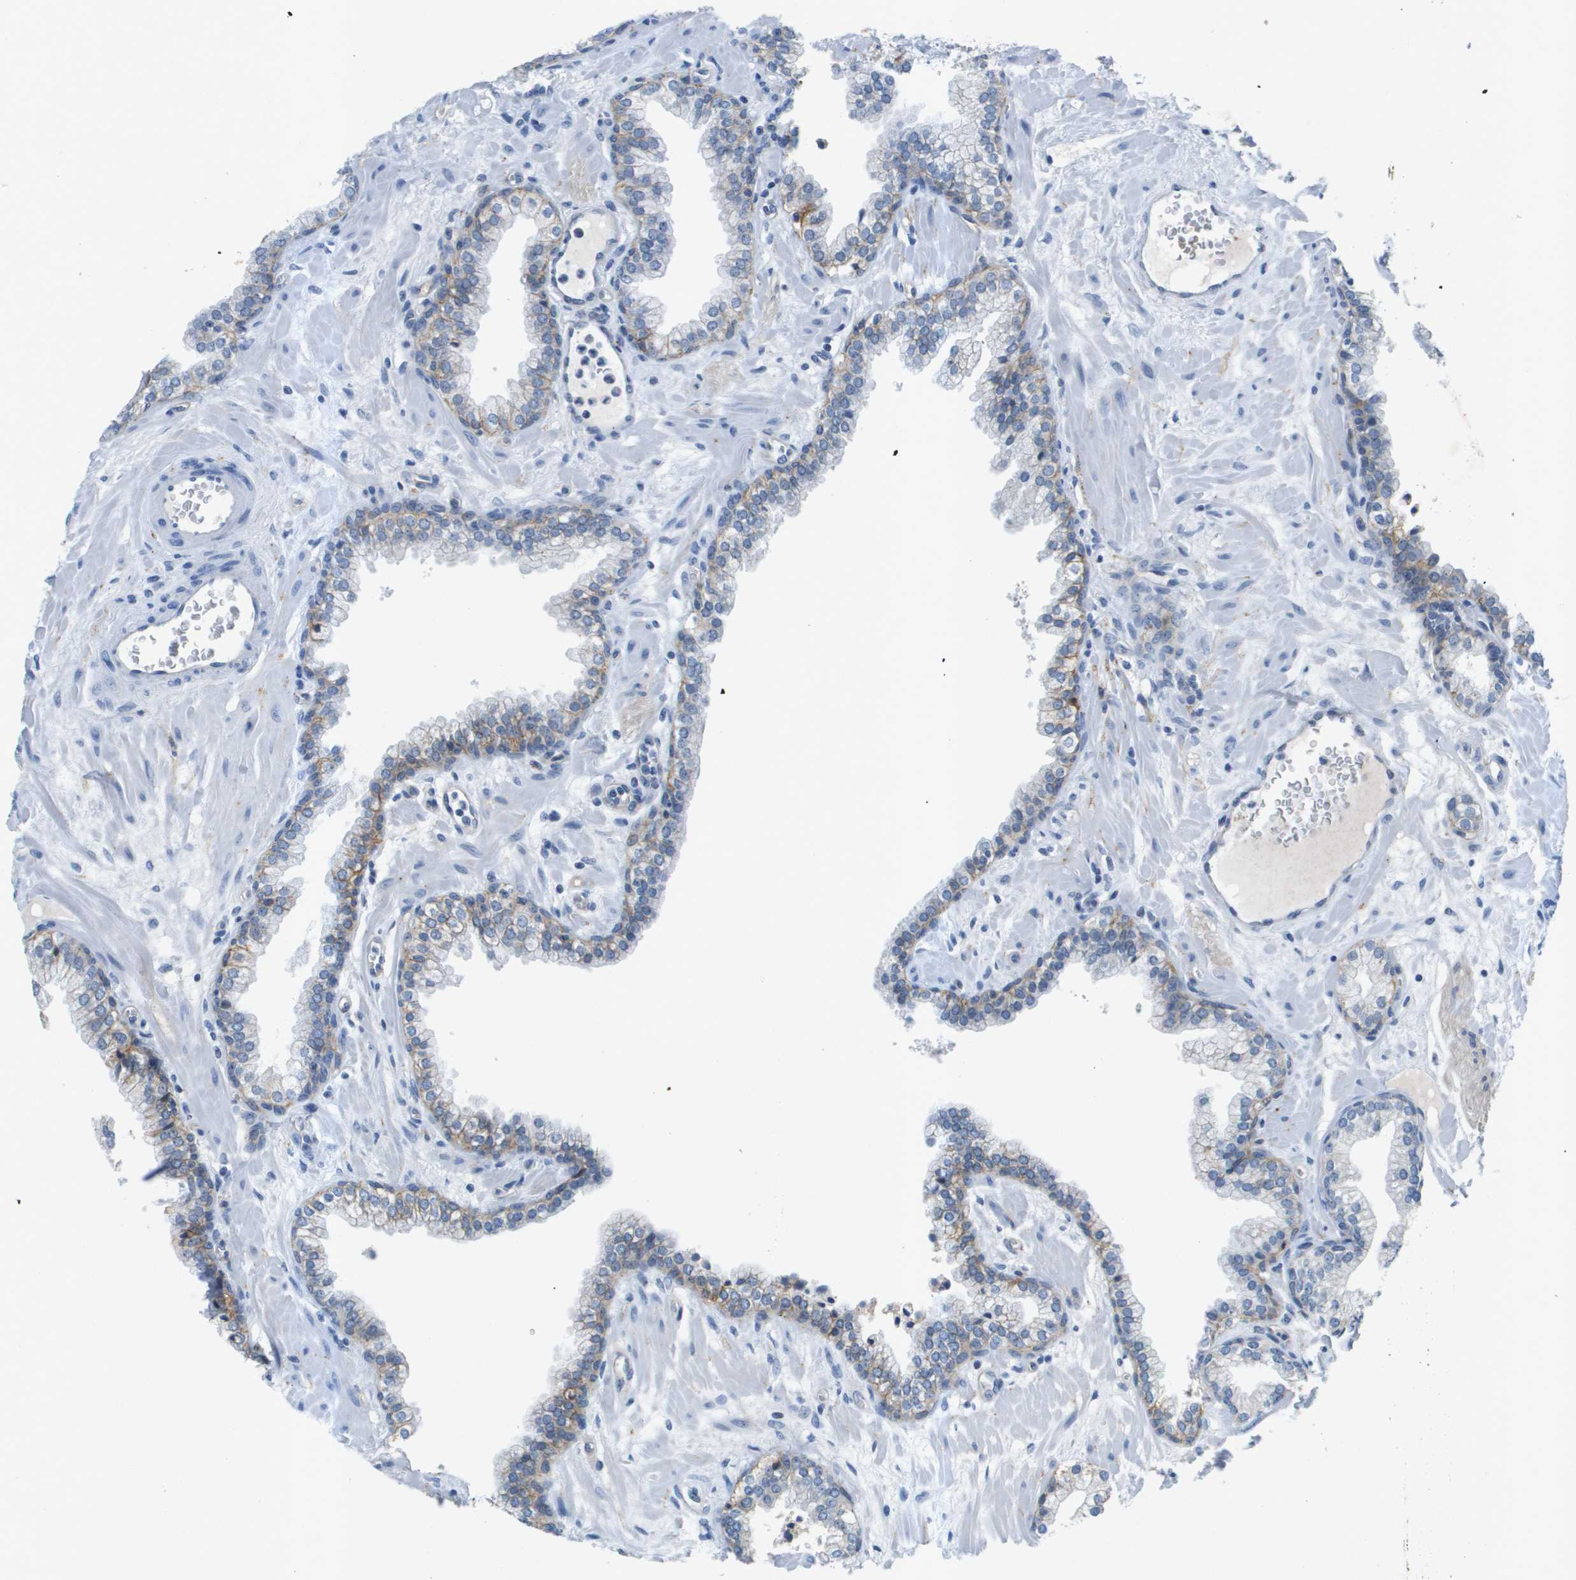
{"staining": {"intensity": "moderate", "quantity": "<25%", "location": "cytoplasmic/membranous"}, "tissue": "prostate", "cell_type": "Glandular cells", "image_type": "normal", "snomed": [{"axis": "morphology", "description": "Normal tissue, NOS"}, {"axis": "morphology", "description": "Urothelial carcinoma, Low grade"}, {"axis": "topography", "description": "Urinary bladder"}, {"axis": "topography", "description": "Prostate"}], "caption": "Prostate stained for a protein (brown) demonstrates moderate cytoplasmic/membranous positive positivity in about <25% of glandular cells.", "gene": "ITGA6", "patient": {"sex": "male", "age": 60}}